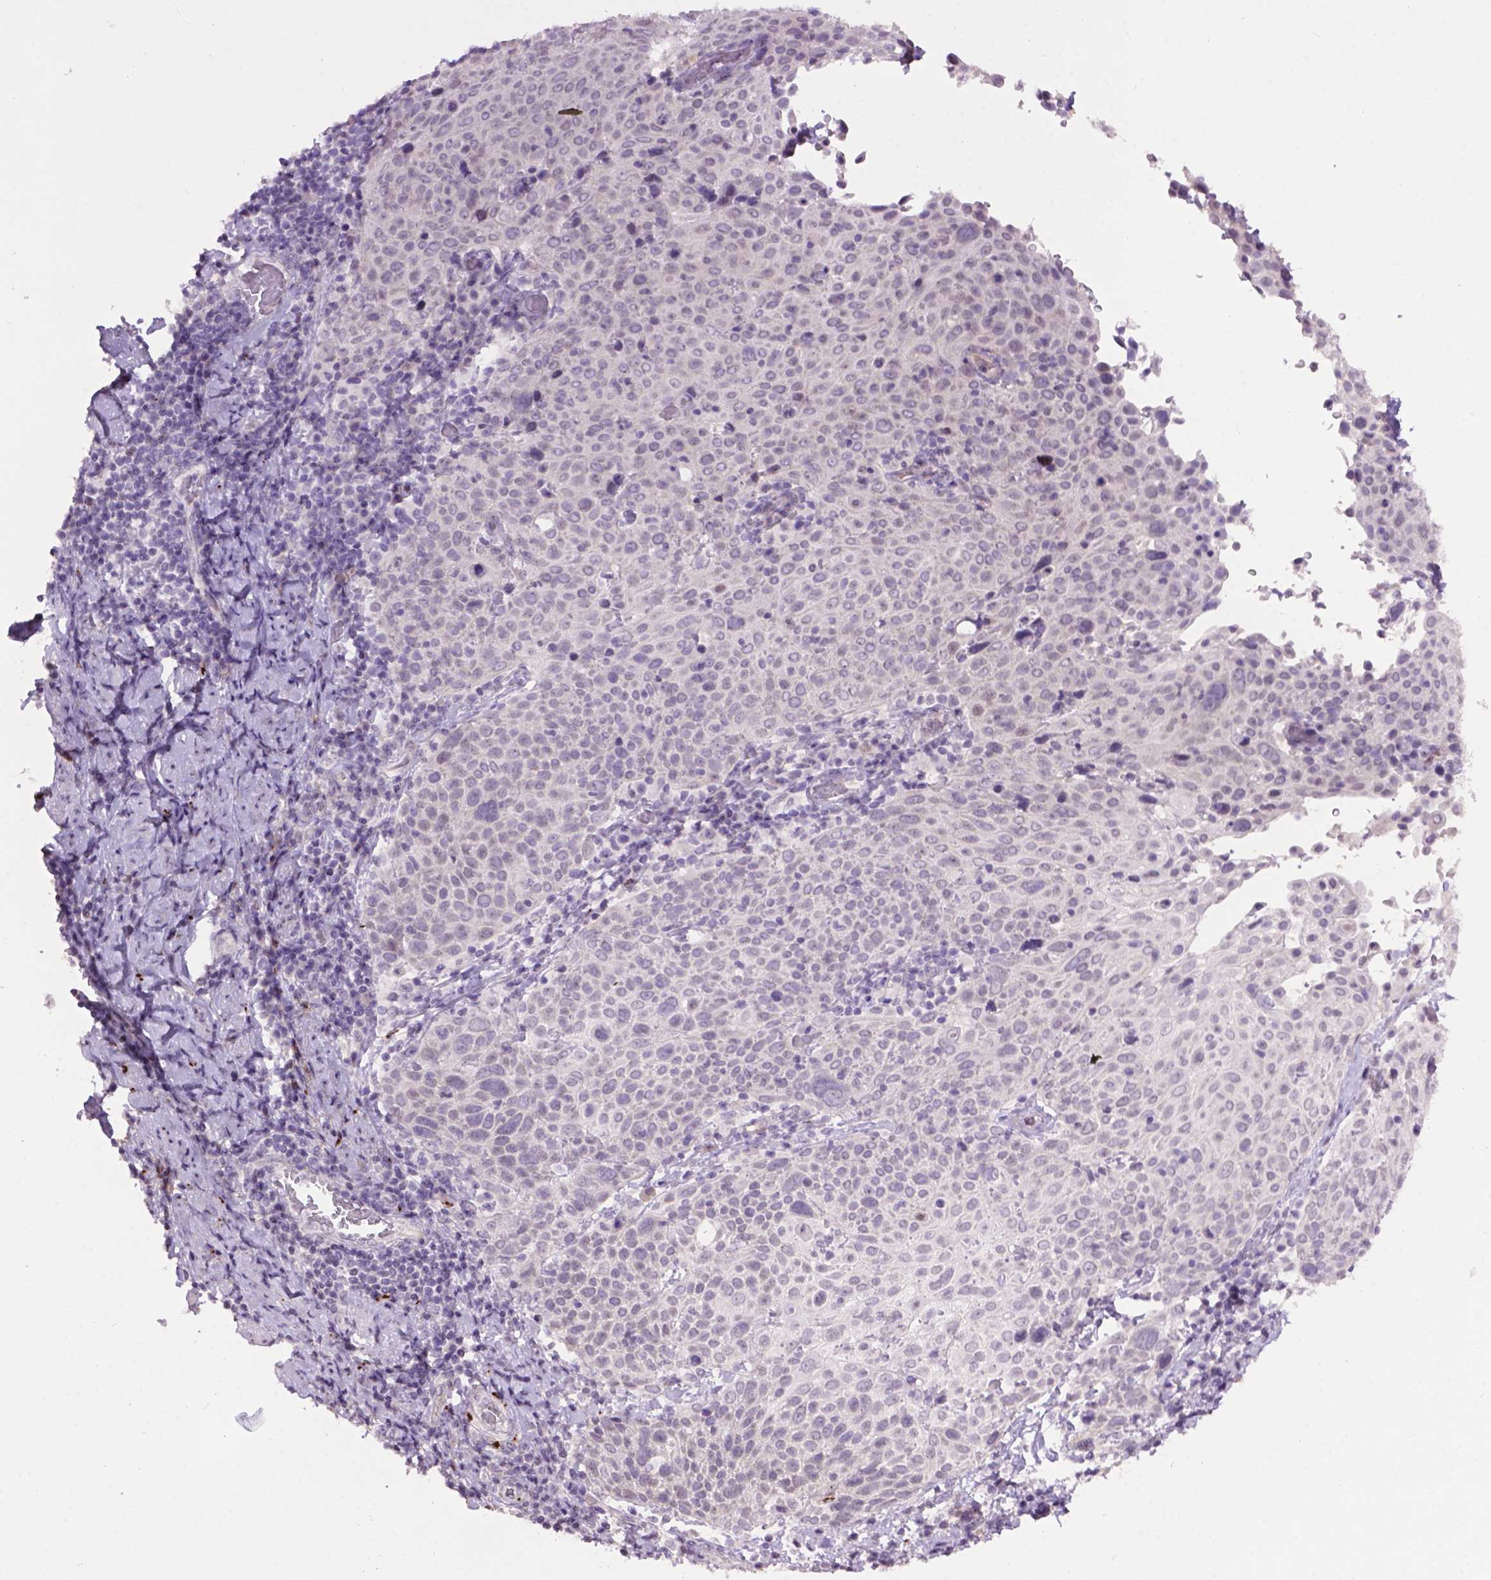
{"staining": {"intensity": "negative", "quantity": "none", "location": "none"}, "tissue": "cervical cancer", "cell_type": "Tumor cells", "image_type": "cancer", "snomed": [{"axis": "morphology", "description": "Squamous cell carcinoma, NOS"}, {"axis": "topography", "description": "Cervix"}], "caption": "An immunohistochemistry (IHC) histopathology image of cervical cancer (squamous cell carcinoma) is shown. There is no staining in tumor cells of cervical cancer (squamous cell carcinoma).", "gene": "TH", "patient": {"sex": "female", "age": 61}}